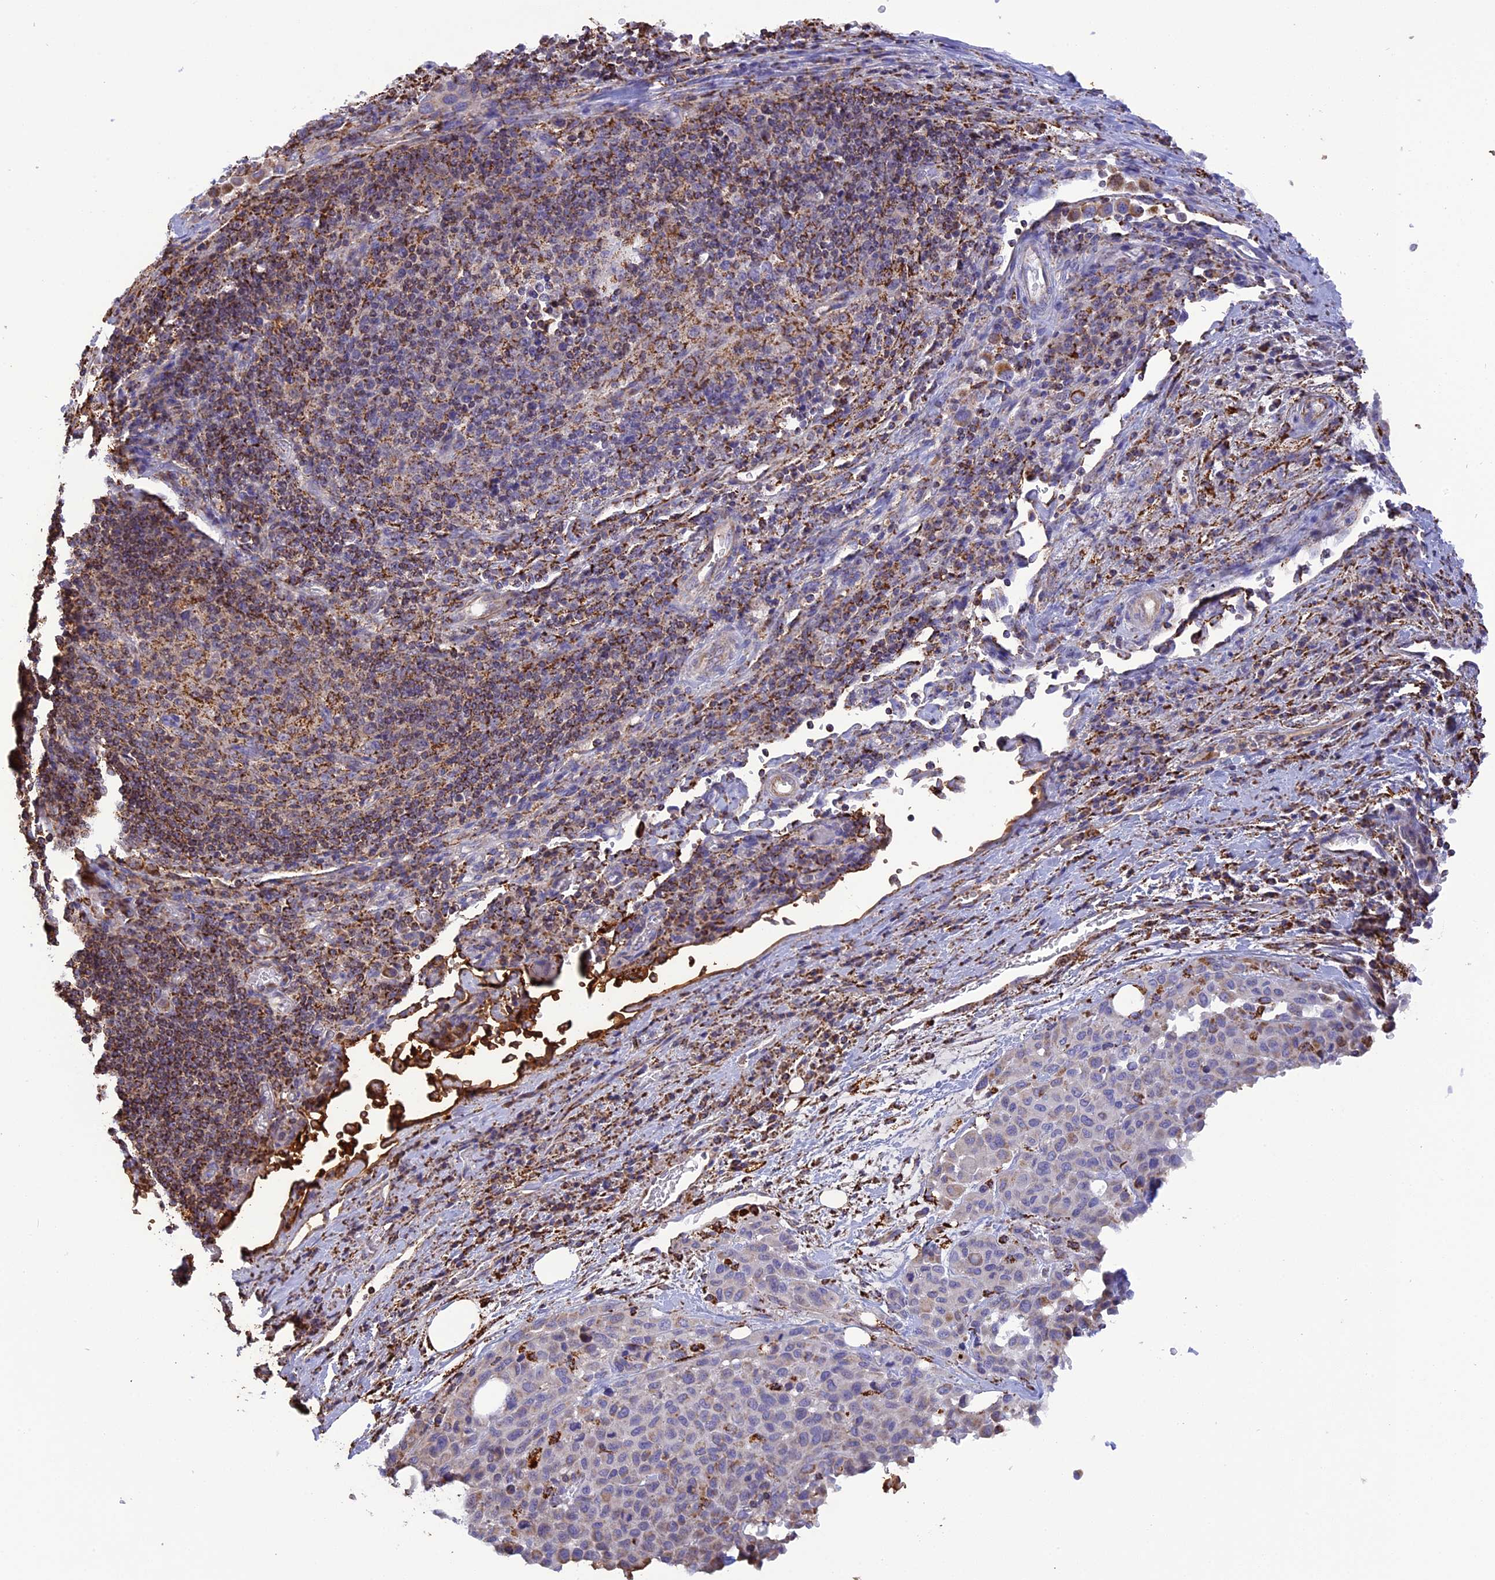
{"staining": {"intensity": "weak", "quantity": "<25%", "location": "cytoplasmic/membranous"}, "tissue": "melanoma", "cell_type": "Tumor cells", "image_type": "cancer", "snomed": [{"axis": "morphology", "description": "Malignant melanoma, Metastatic site"}, {"axis": "topography", "description": "Skin"}], "caption": "This is an IHC histopathology image of human melanoma. There is no positivity in tumor cells.", "gene": "KCNG1", "patient": {"sex": "female", "age": 81}}